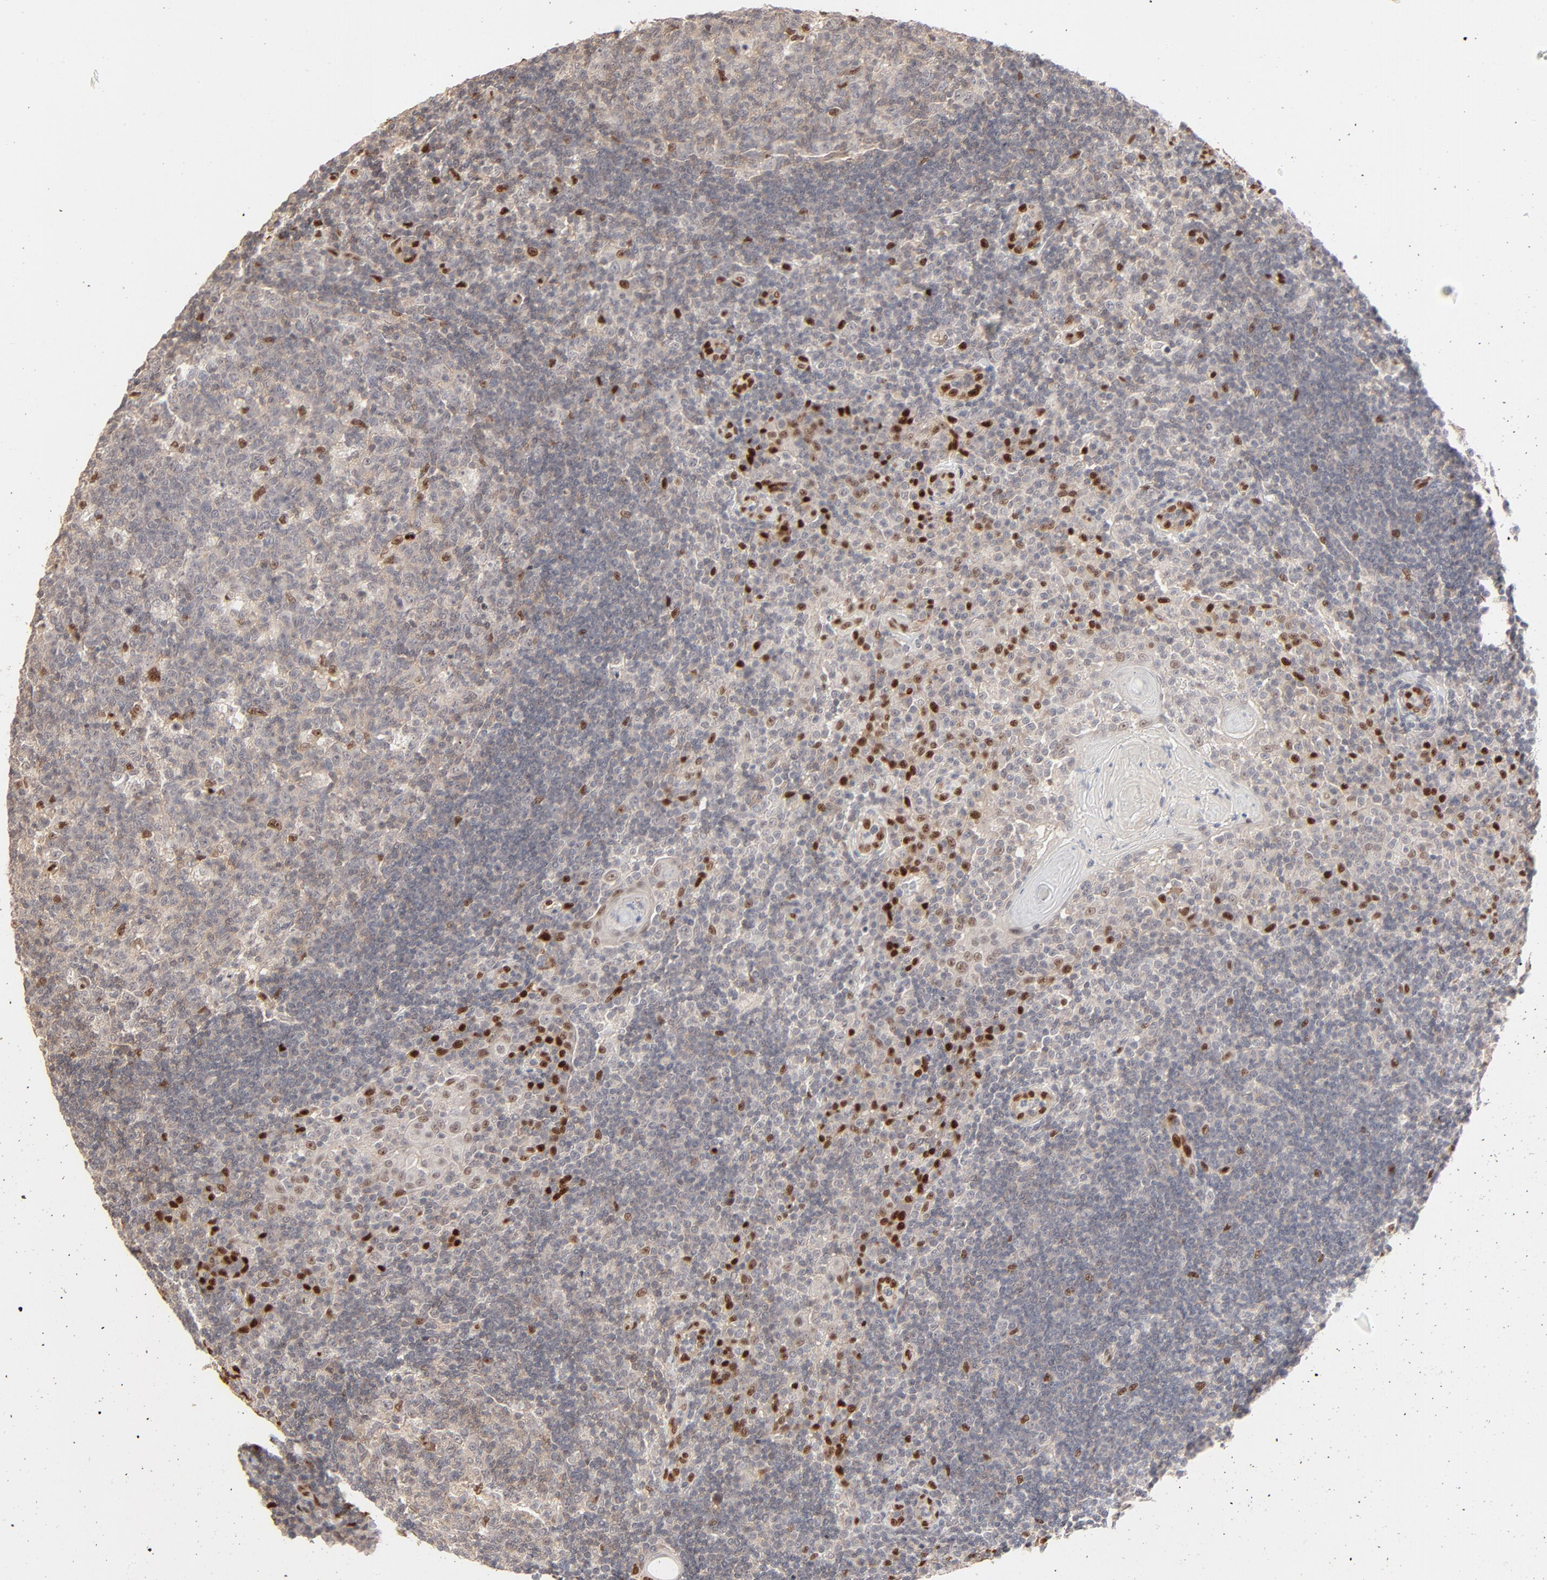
{"staining": {"intensity": "strong", "quantity": "<25%", "location": "nuclear"}, "tissue": "tonsil", "cell_type": "Germinal center cells", "image_type": "normal", "snomed": [{"axis": "morphology", "description": "Normal tissue, NOS"}, {"axis": "topography", "description": "Tonsil"}], "caption": "A medium amount of strong nuclear expression is appreciated in about <25% of germinal center cells in unremarkable tonsil. (Brightfield microscopy of DAB IHC at high magnification).", "gene": "NFIB", "patient": {"sex": "female", "age": 40}}